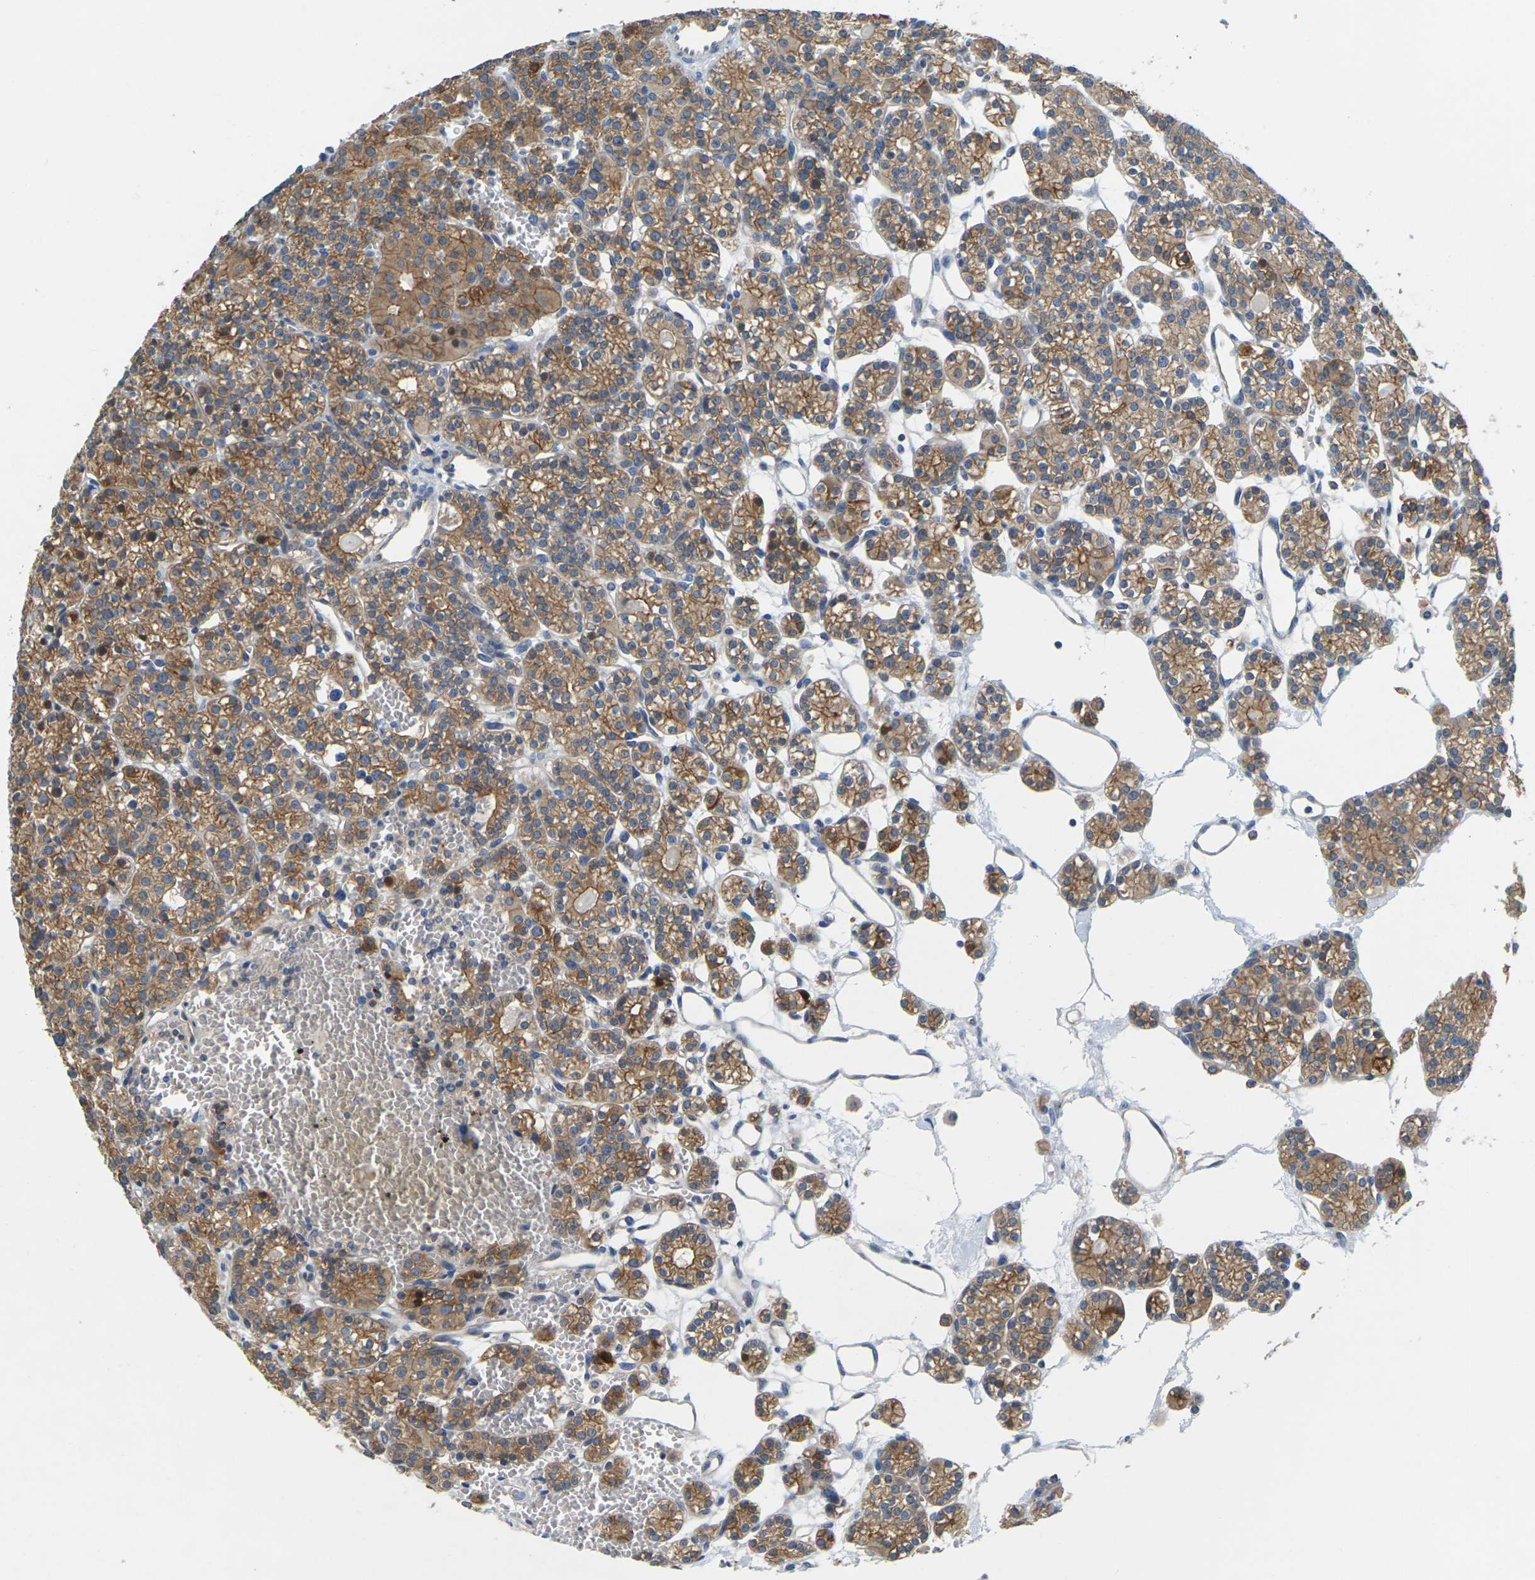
{"staining": {"intensity": "moderate", "quantity": ">75%", "location": "cytoplasmic/membranous"}, "tissue": "parathyroid gland", "cell_type": "Glandular cells", "image_type": "normal", "snomed": [{"axis": "morphology", "description": "Normal tissue, NOS"}, {"axis": "topography", "description": "Parathyroid gland"}], "caption": "Immunohistochemical staining of benign parathyroid gland exhibits moderate cytoplasmic/membranous protein expression in approximately >75% of glandular cells. The staining was performed using DAB, with brown indicating positive protein expression. Nuclei are stained blue with hematoxylin.", "gene": "SCNN1A", "patient": {"sex": "female", "age": 64}}